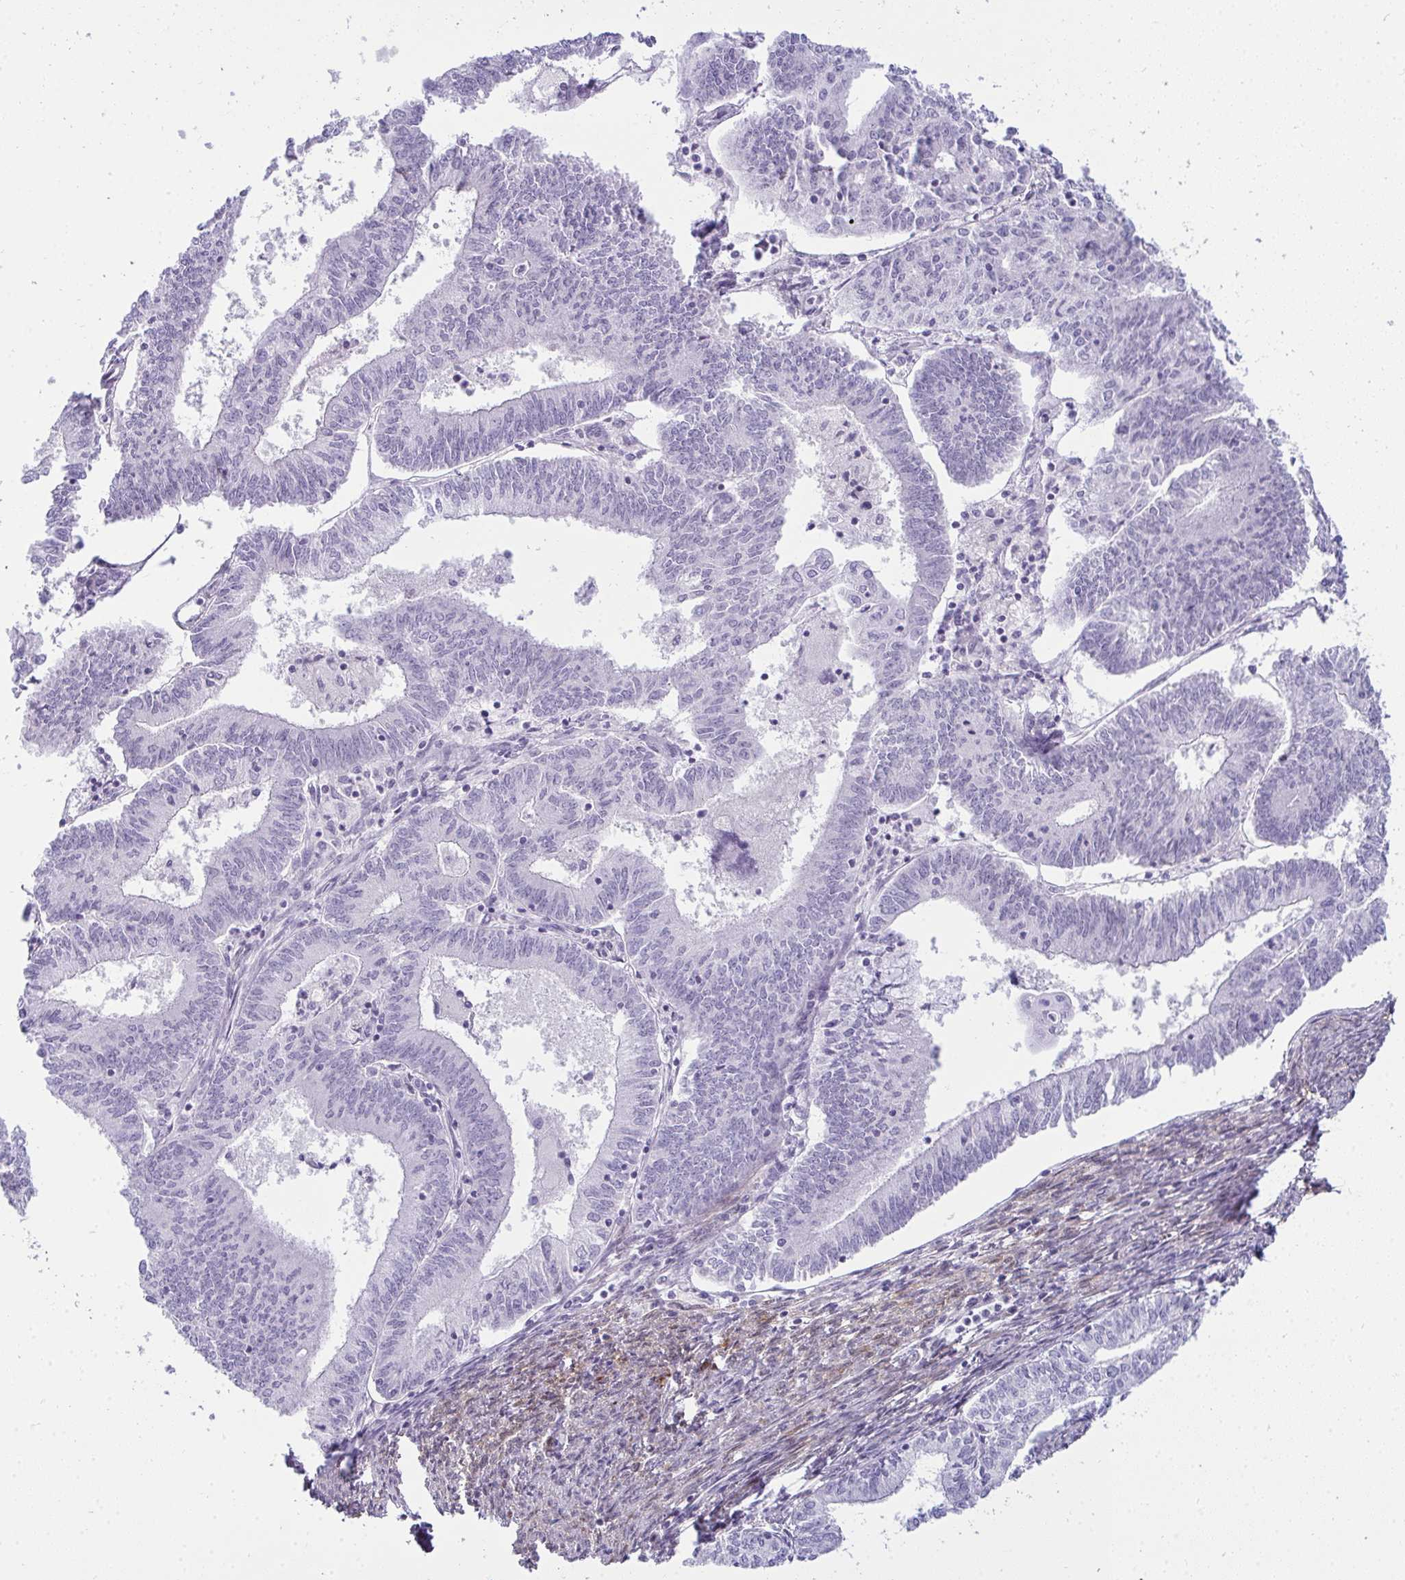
{"staining": {"intensity": "negative", "quantity": "none", "location": "none"}, "tissue": "endometrial cancer", "cell_type": "Tumor cells", "image_type": "cancer", "snomed": [{"axis": "morphology", "description": "Adenocarcinoma, NOS"}, {"axis": "topography", "description": "Endometrium"}], "caption": "This is an immunohistochemistry (IHC) histopathology image of human adenocarcinoma (endometrial). There is no staining in tumor cells.", "gene": "HSPB6", "patient": {"sex": "female", "age": 61}}